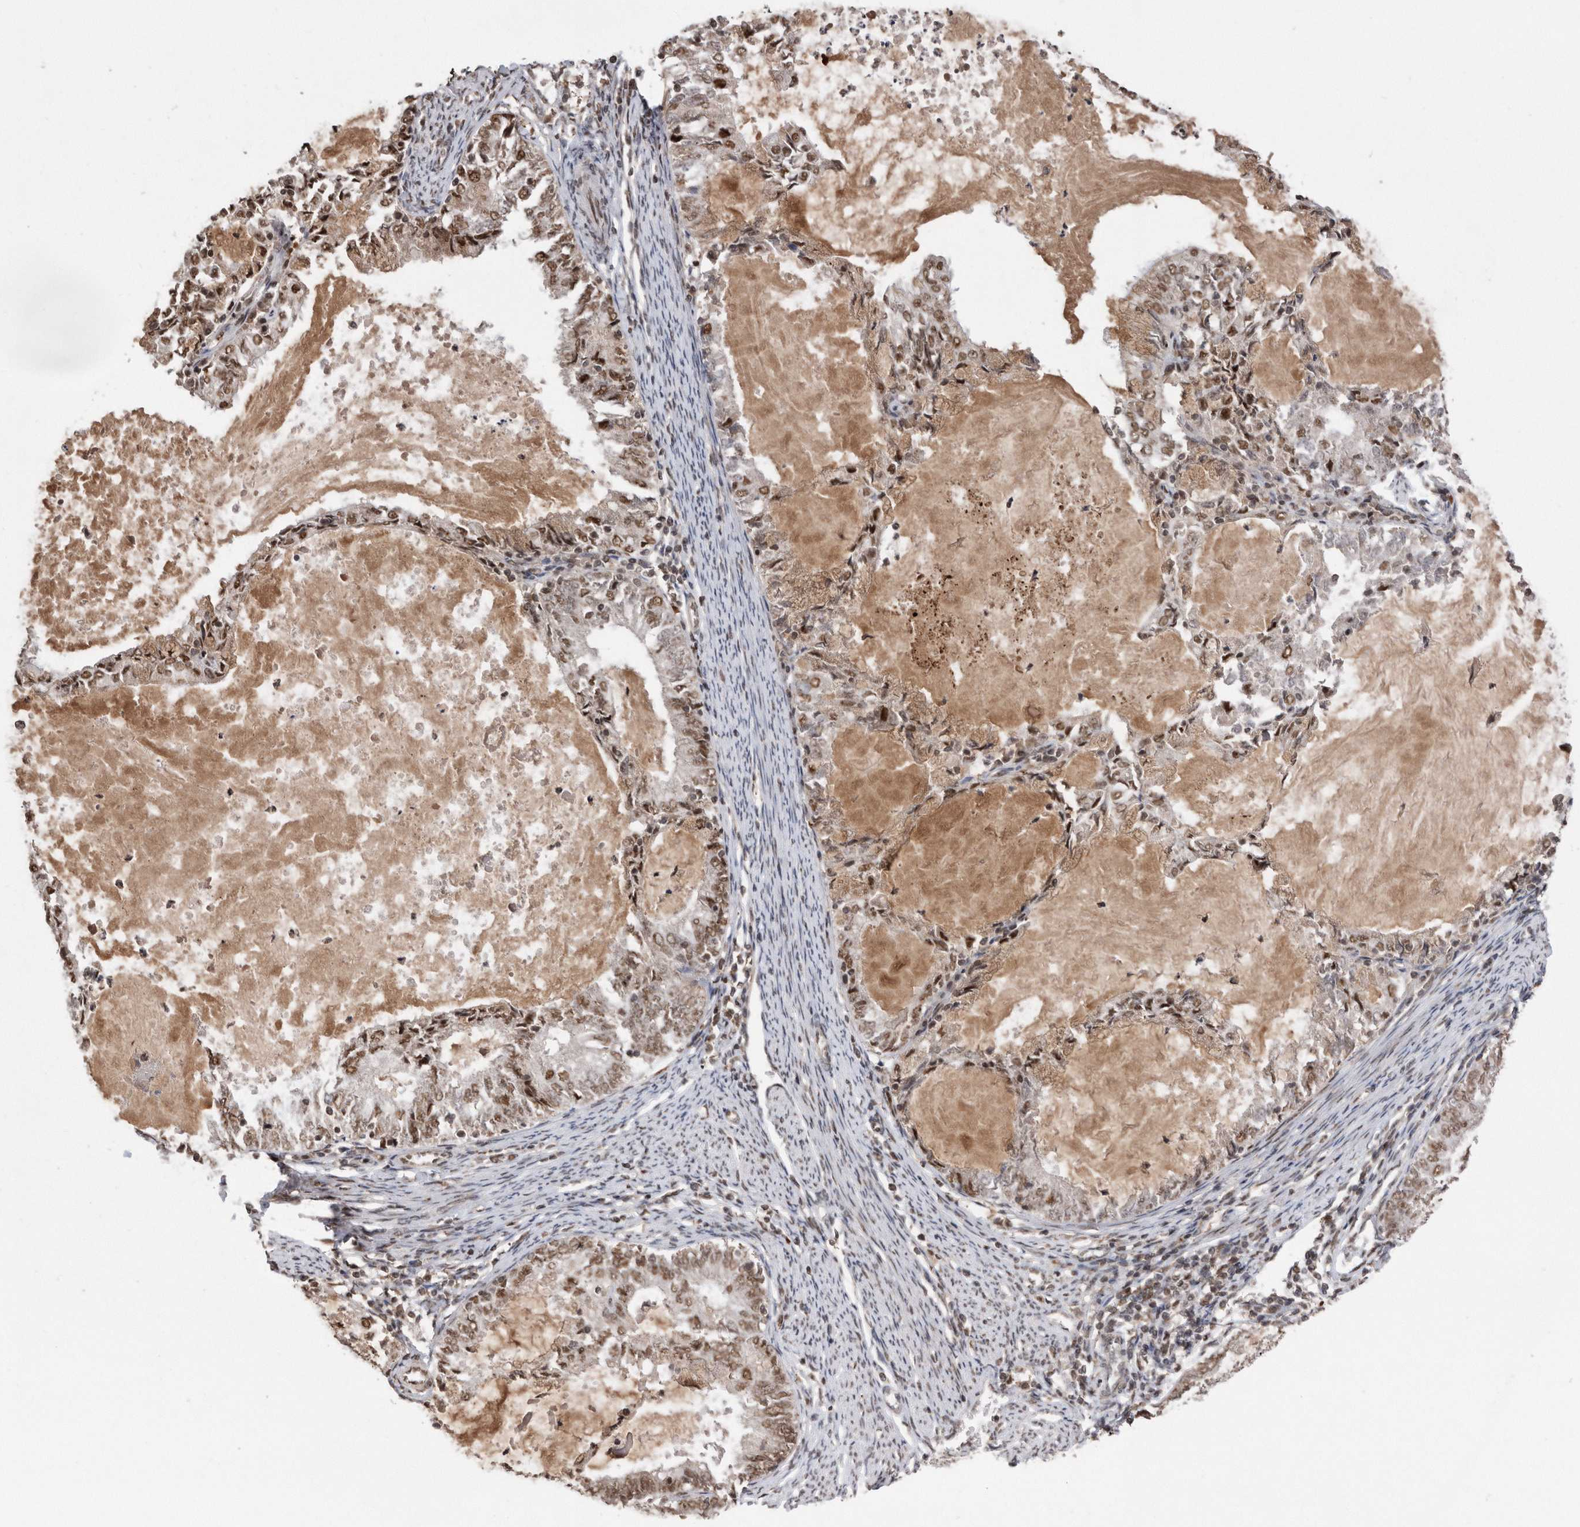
{"staining": {"intensity": "moderate", "quantity": ">75%", "location": "nuclear"}, "tissue": "endometrial cancer", "cell_type": "Tumor cells", "image_type": "cancer", "snomed": [{"axis": "morphology", "description": "Adenocarcinoma, NOS"}, {"axis": "topography", "description": "Endometrium"}], "caption": "Immunohistochemical staining of adenocarcinoma (endometrial) shows moderate nuclear protein positivity in about >75% of tumor cells.", "gene": "TDRD3", "patient": {"sex": "female", "age": 57}}